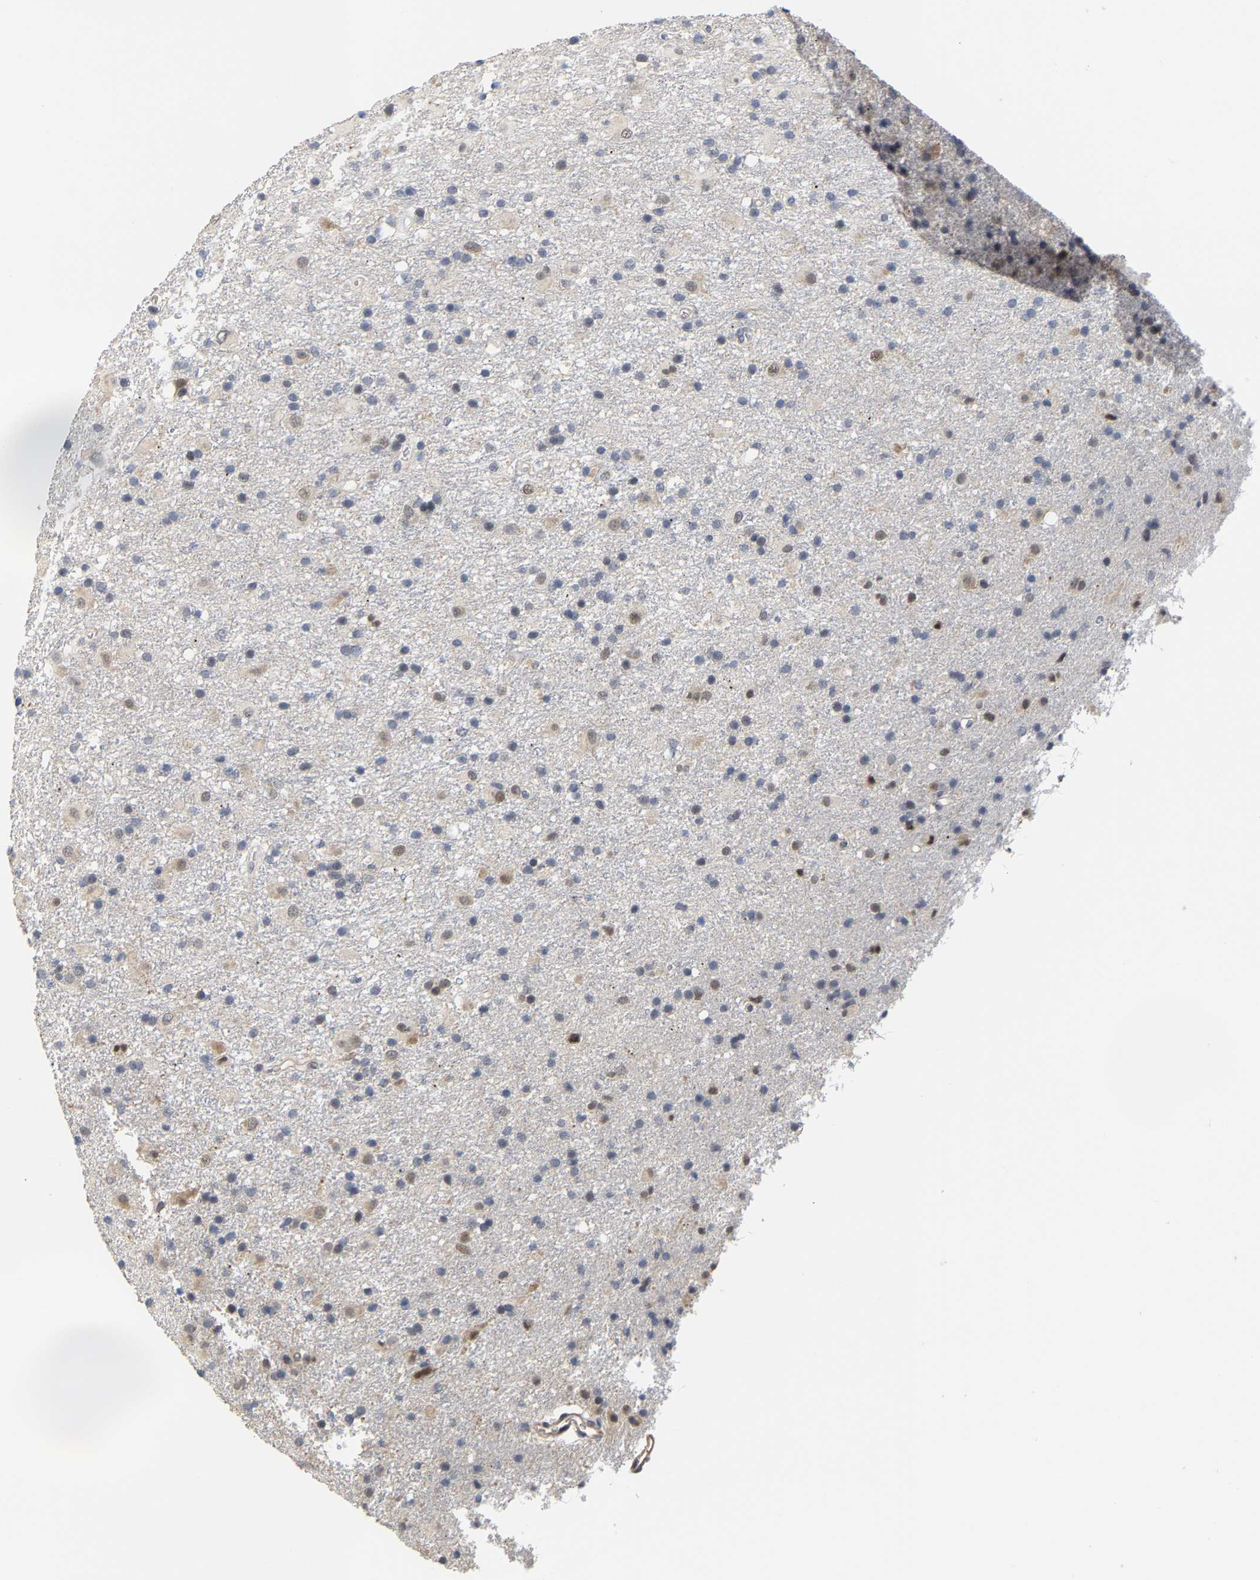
{"staining": {"intensity": "weak", "quantity": "<25%", "location": "cytoplasmic/membranous,nuclear"}, "tissue": "glioma", "cell_type": "Tumor cells", "image_type": "cancer", "snomed": [{"axis": "morphology", "description": "Glioma, malignant, Low grade"}, {"axis": "topography", "description": "Brain"}], "caption": "Human low-grade glioma (malignant) stained for a protein using immunohistochemistry demonstrates no positivity in tumor cells.", "gene": "TDRD7", "patient": {"sex": "male", "age": 65}}